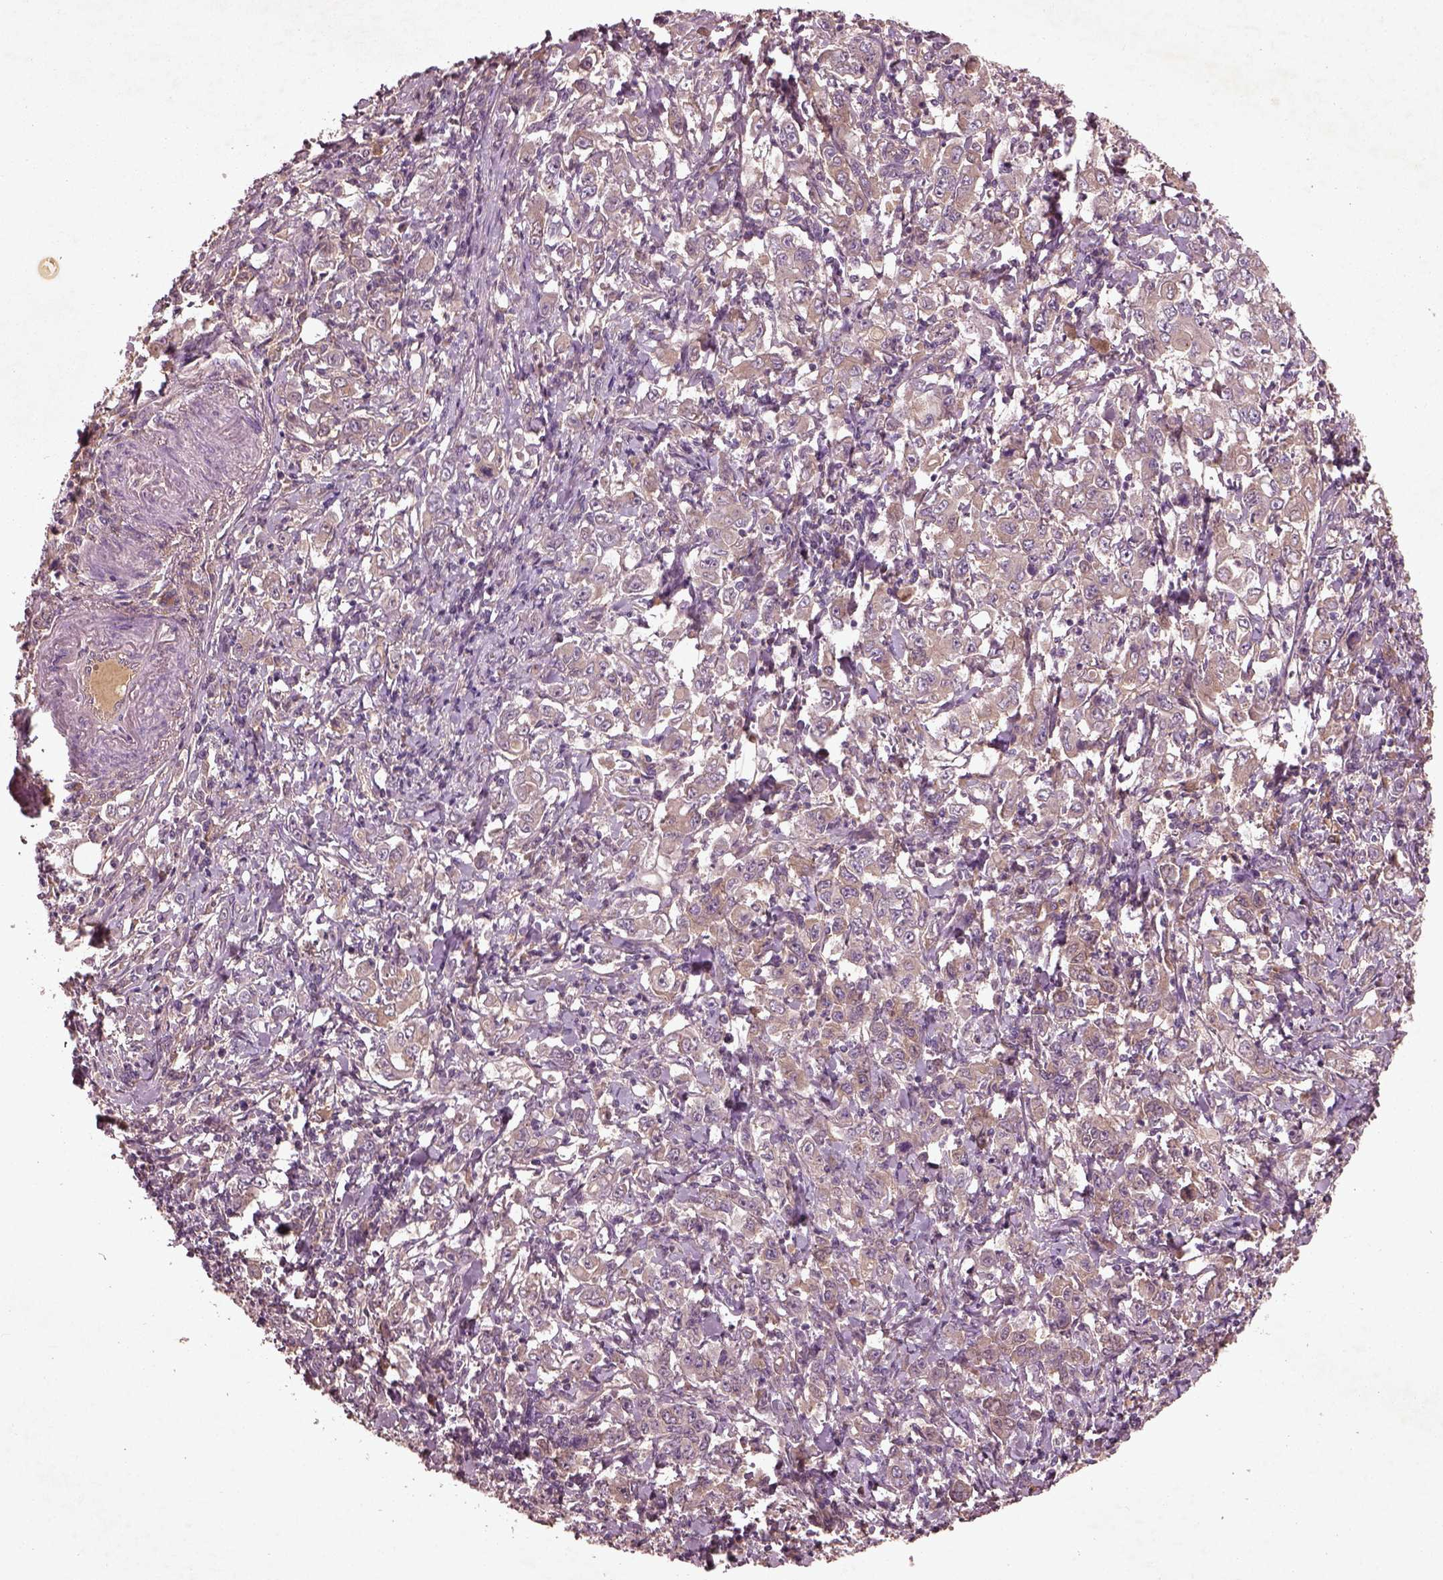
{"staining": {"intensity": "weak", "quantity": ">75%", "location": "cytoplasmic/membranous"}, "tissue": "stomach cancer", "cell_type": "Tumor cells", "image_type": "cancer", "snomed": [{"axis": "morphology", "description": "Adenocarcinoma, NOS"}, {"axis": "topography", "description": "Stomach, lower"}], "caption": "Weak cytoplasmic/membranous protein positivity is identified in approximately >75% of tumor cells in stomach cancer (adenocarcinoma).", "gene": "FAM234A", "patient": {"sex": "female", "age": 72}}